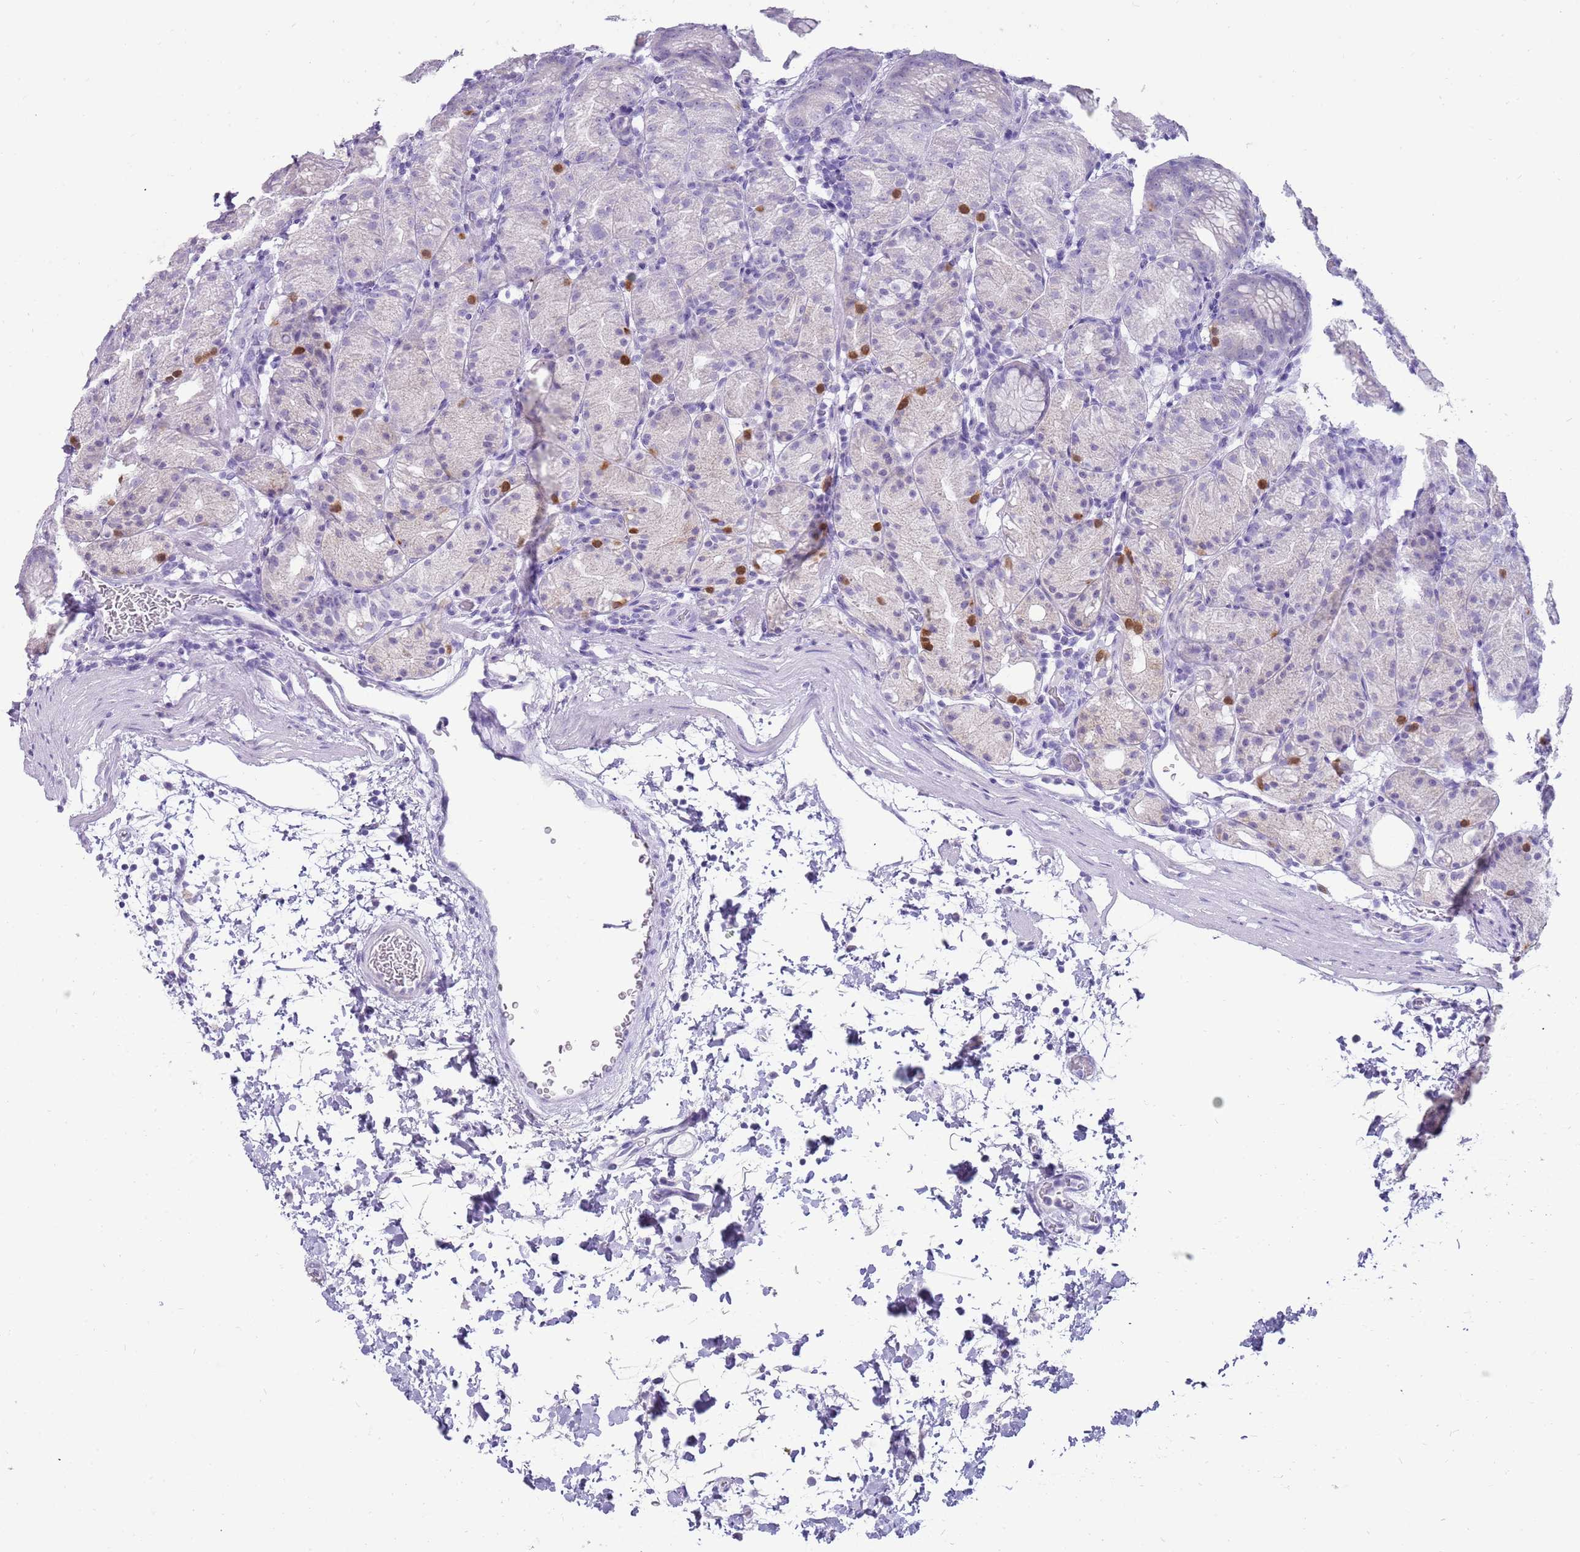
{"staining": {"intensity": "moderate", "quantity": "<25%", "location": "cytoplasmic/membranous"}, "tissue": "stomach", "cell_type": "Glandular cells", "image_type": "normal", "snomed": [{"axis": "morphology", "description": "Normal tissue, NOS"}, {"axis": "topography", "description": "Stomach, upper"}], "caption": "Protein expression analysis of normal stomach reveals moderate cytoplasmic/membranous staining in about <25% of glandular cells.", "gene": "ENSG00000271254", "patient": {"sex": "male", "age": 48}}